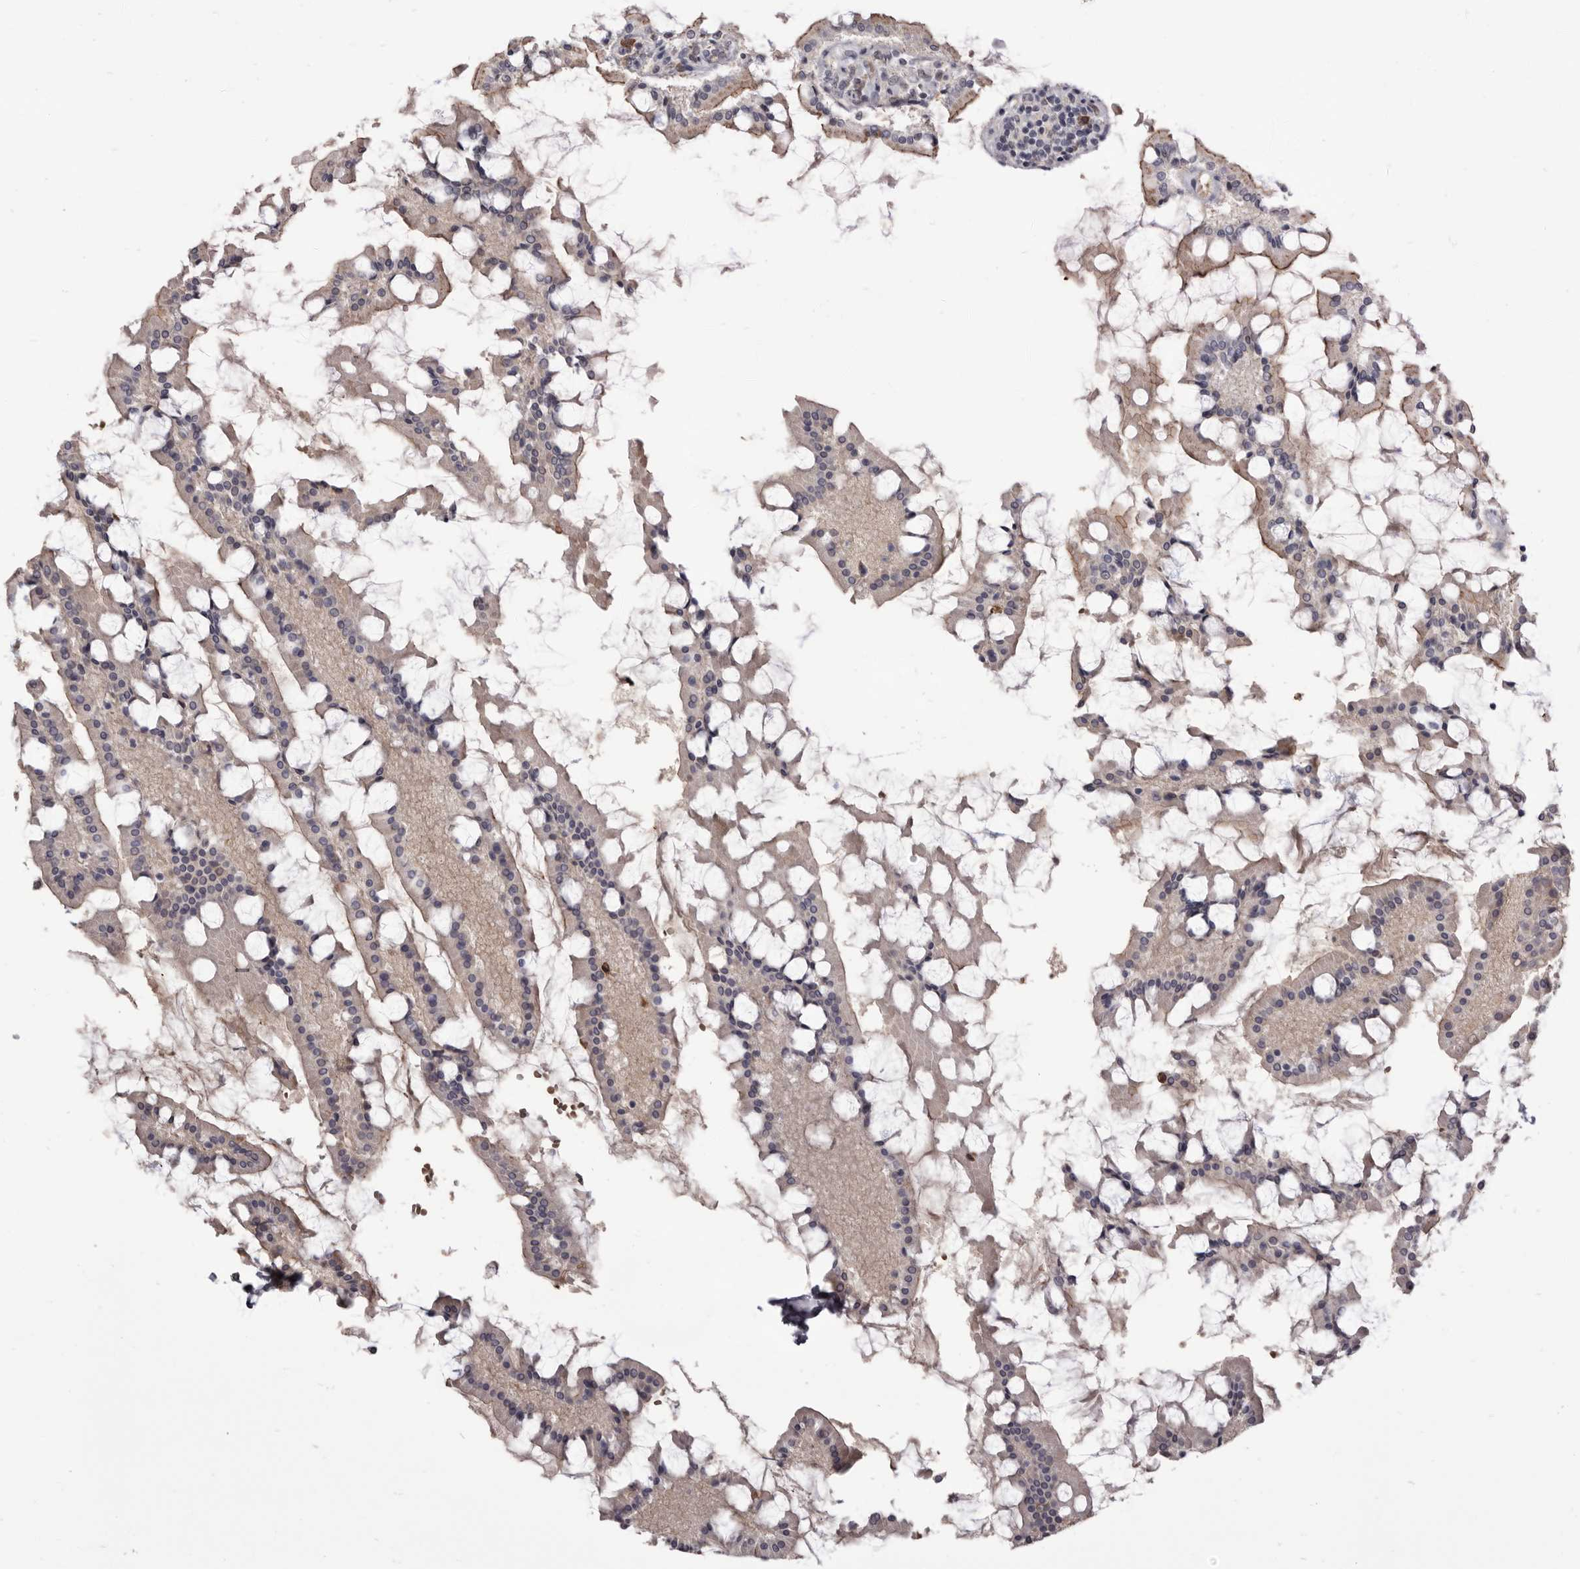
{"staining": {"intensity": "strong", "quantity": "25%-75%", "location": "cytoplasmic/membranous"}, "tissue": "small intestine", "cell_type": "Glandular cells", "image_type": "normal", "snomed": [{"axis": "morphology", "description": "Normal tissue, NOS"}, {"axis": "topography", "description": "Small intestine"}], "caption": "This photomicrograph demonstrates immunohistochemistry (IHC) staining of unremarkable human small intestine, with high strong cytoplasmic/membranous staining in about 25%-75% of glandular cells.", "gene": "CGN", "patient": {"sex": "male", "age": 41}}